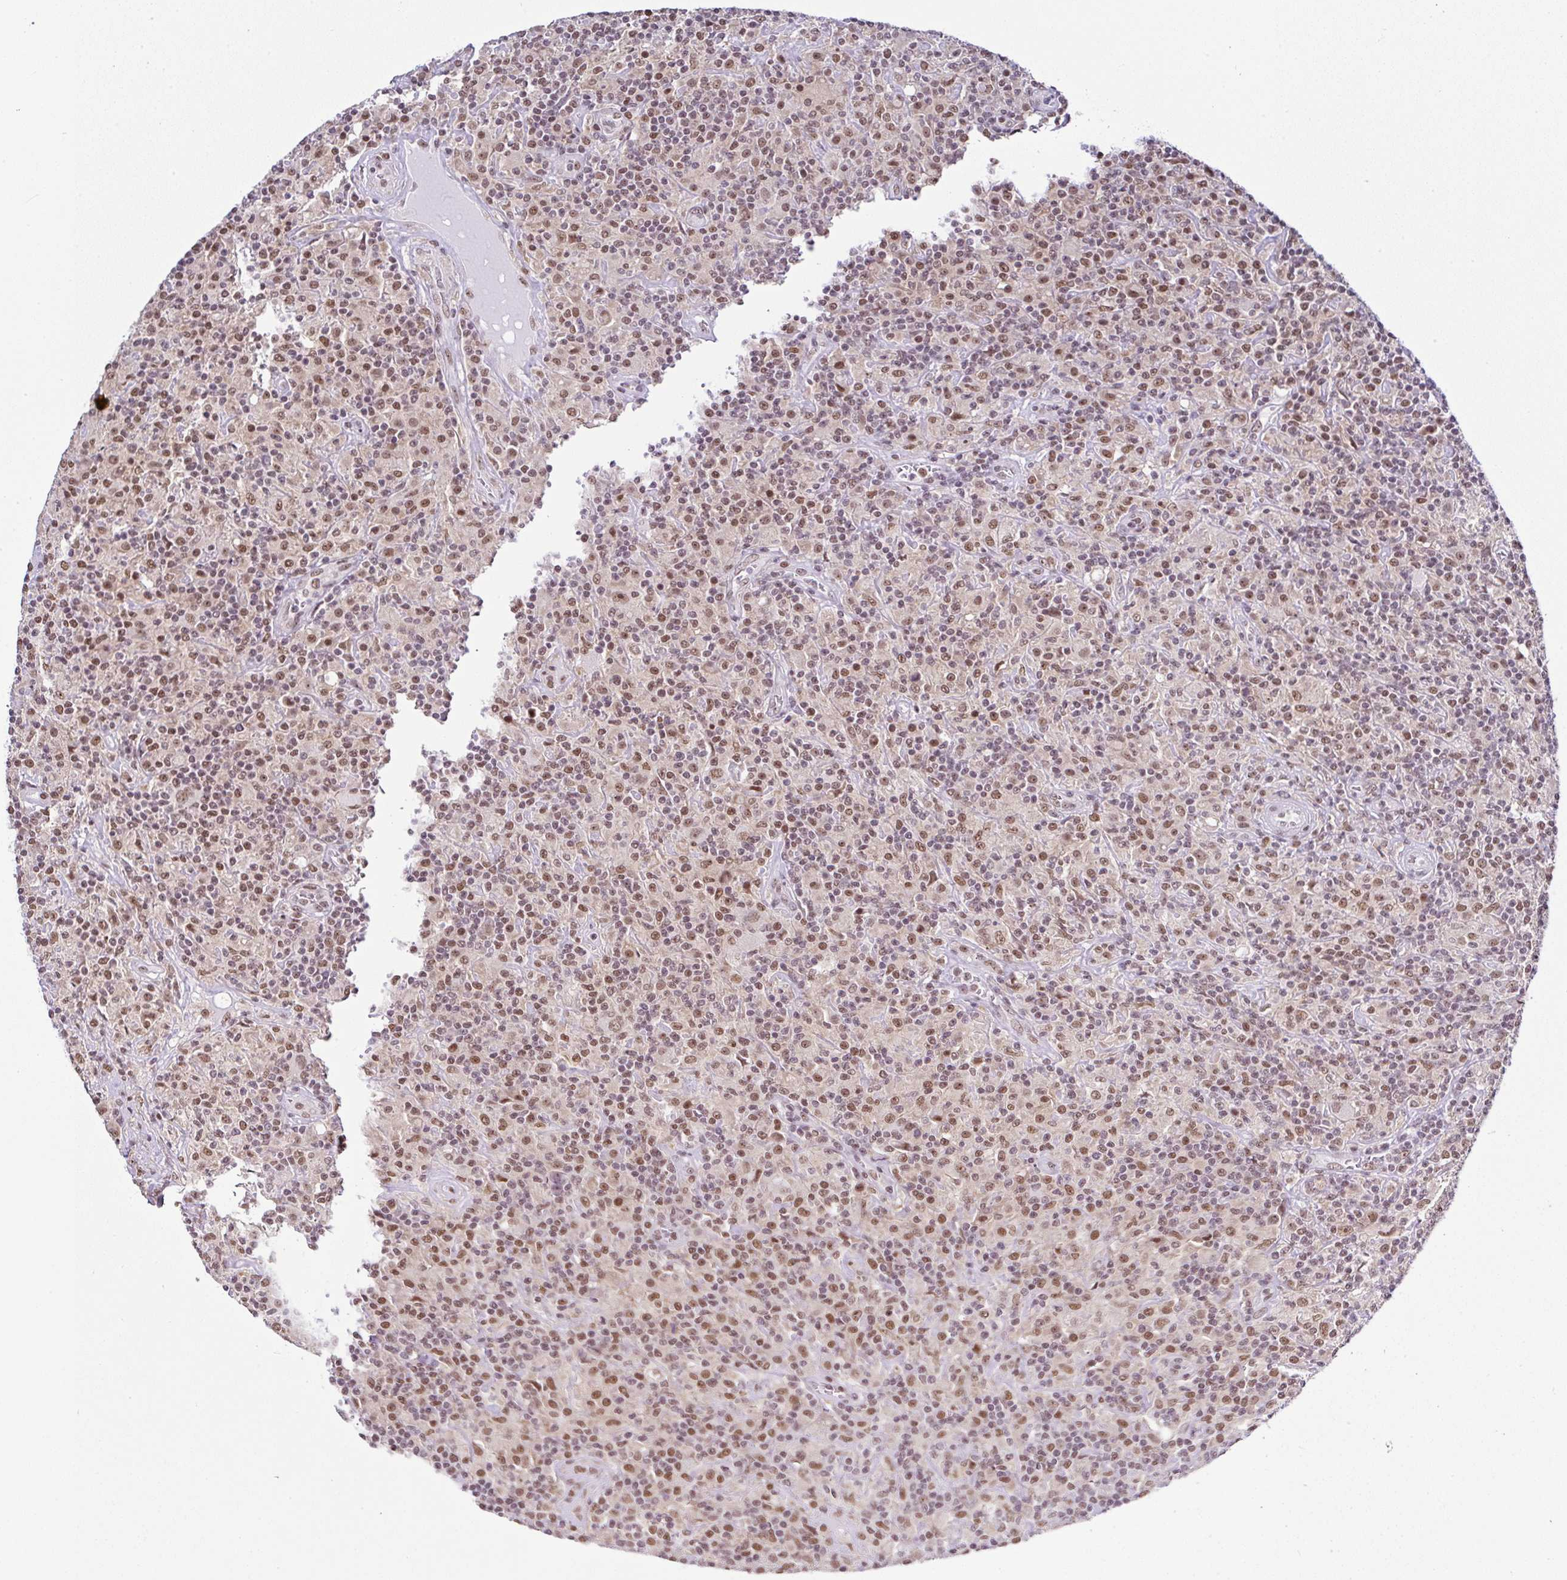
{"staining": {"intensity": "moderate", "quantity": ">75%", "location": "nuclear"}, "tissue": "lymphoma", "cell_type": "Tumor cells", "image_type": "cancer", "snomed": [{"axis": "morphology", "description": "Hodgkin's disease, NOS"}, {"axis": "topography", "description": "Lymph node"}], "caption": "Moderate nuclear protein staining is seen in about >75% of tumor cells in Hodgkin's disease.", "gene": "PTPN2", "patient": {"sex": "male", "age": 70}}